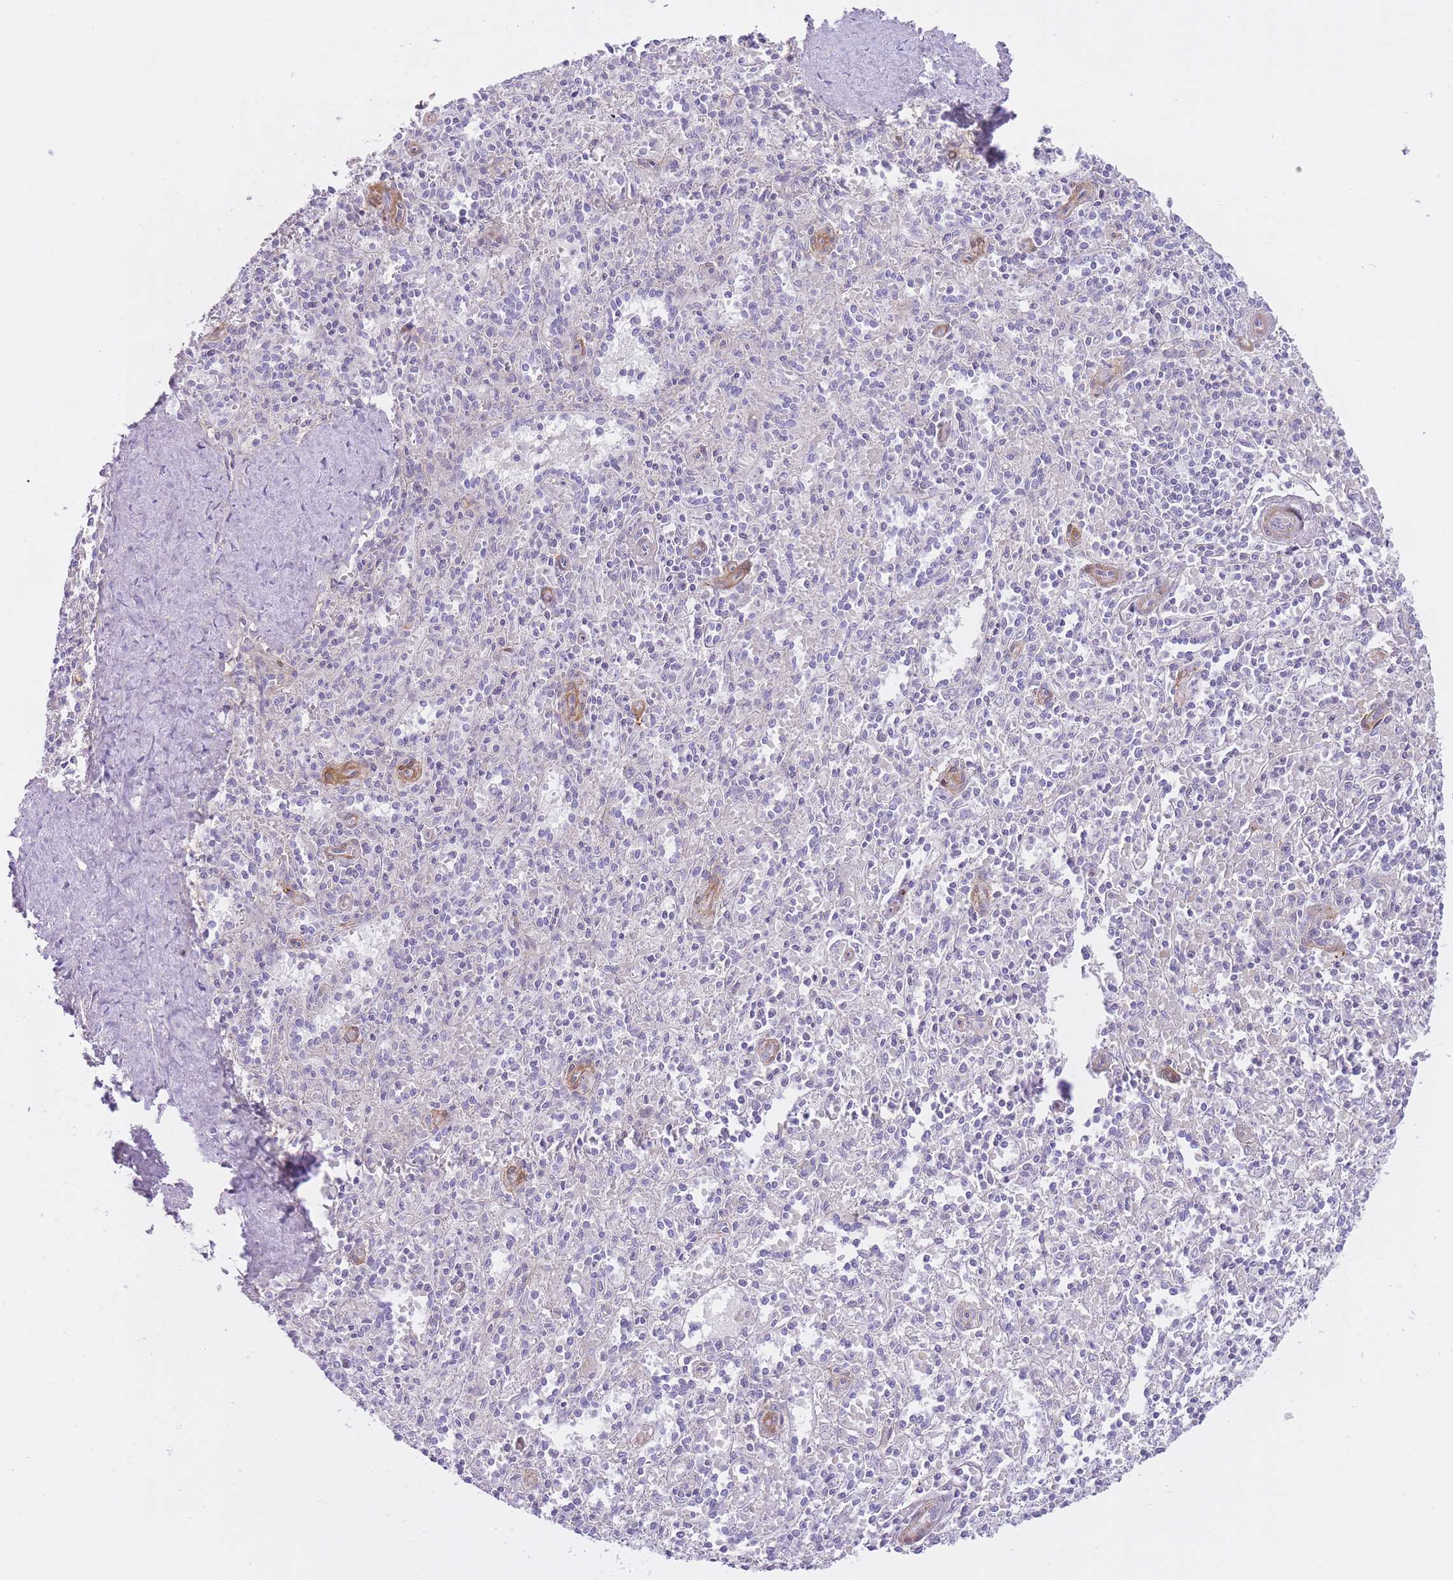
{"staining": {"intensity": "negative", "quantity": "none", "location": "none"}, "tissue": "spleen", "cell_type": "Cells in red pulp", "image_type": "normal", "snomed": [{"axis": "morphology", "description": "Normal tissue, NOS"}, {"axis": "topography", "description": "Spleen"}], "caption": "Unremarkable spleen was stained to show a protein in brown. There is no significant staining in cells in red pulp. The staining was performed using DAB to visualize the protein expression in brown, while the nuclei were stained in blue with hematoxylin (Magnification: 20x).", "gene": "OR11H12", "patient": {"sex": "female", "age": 70}}